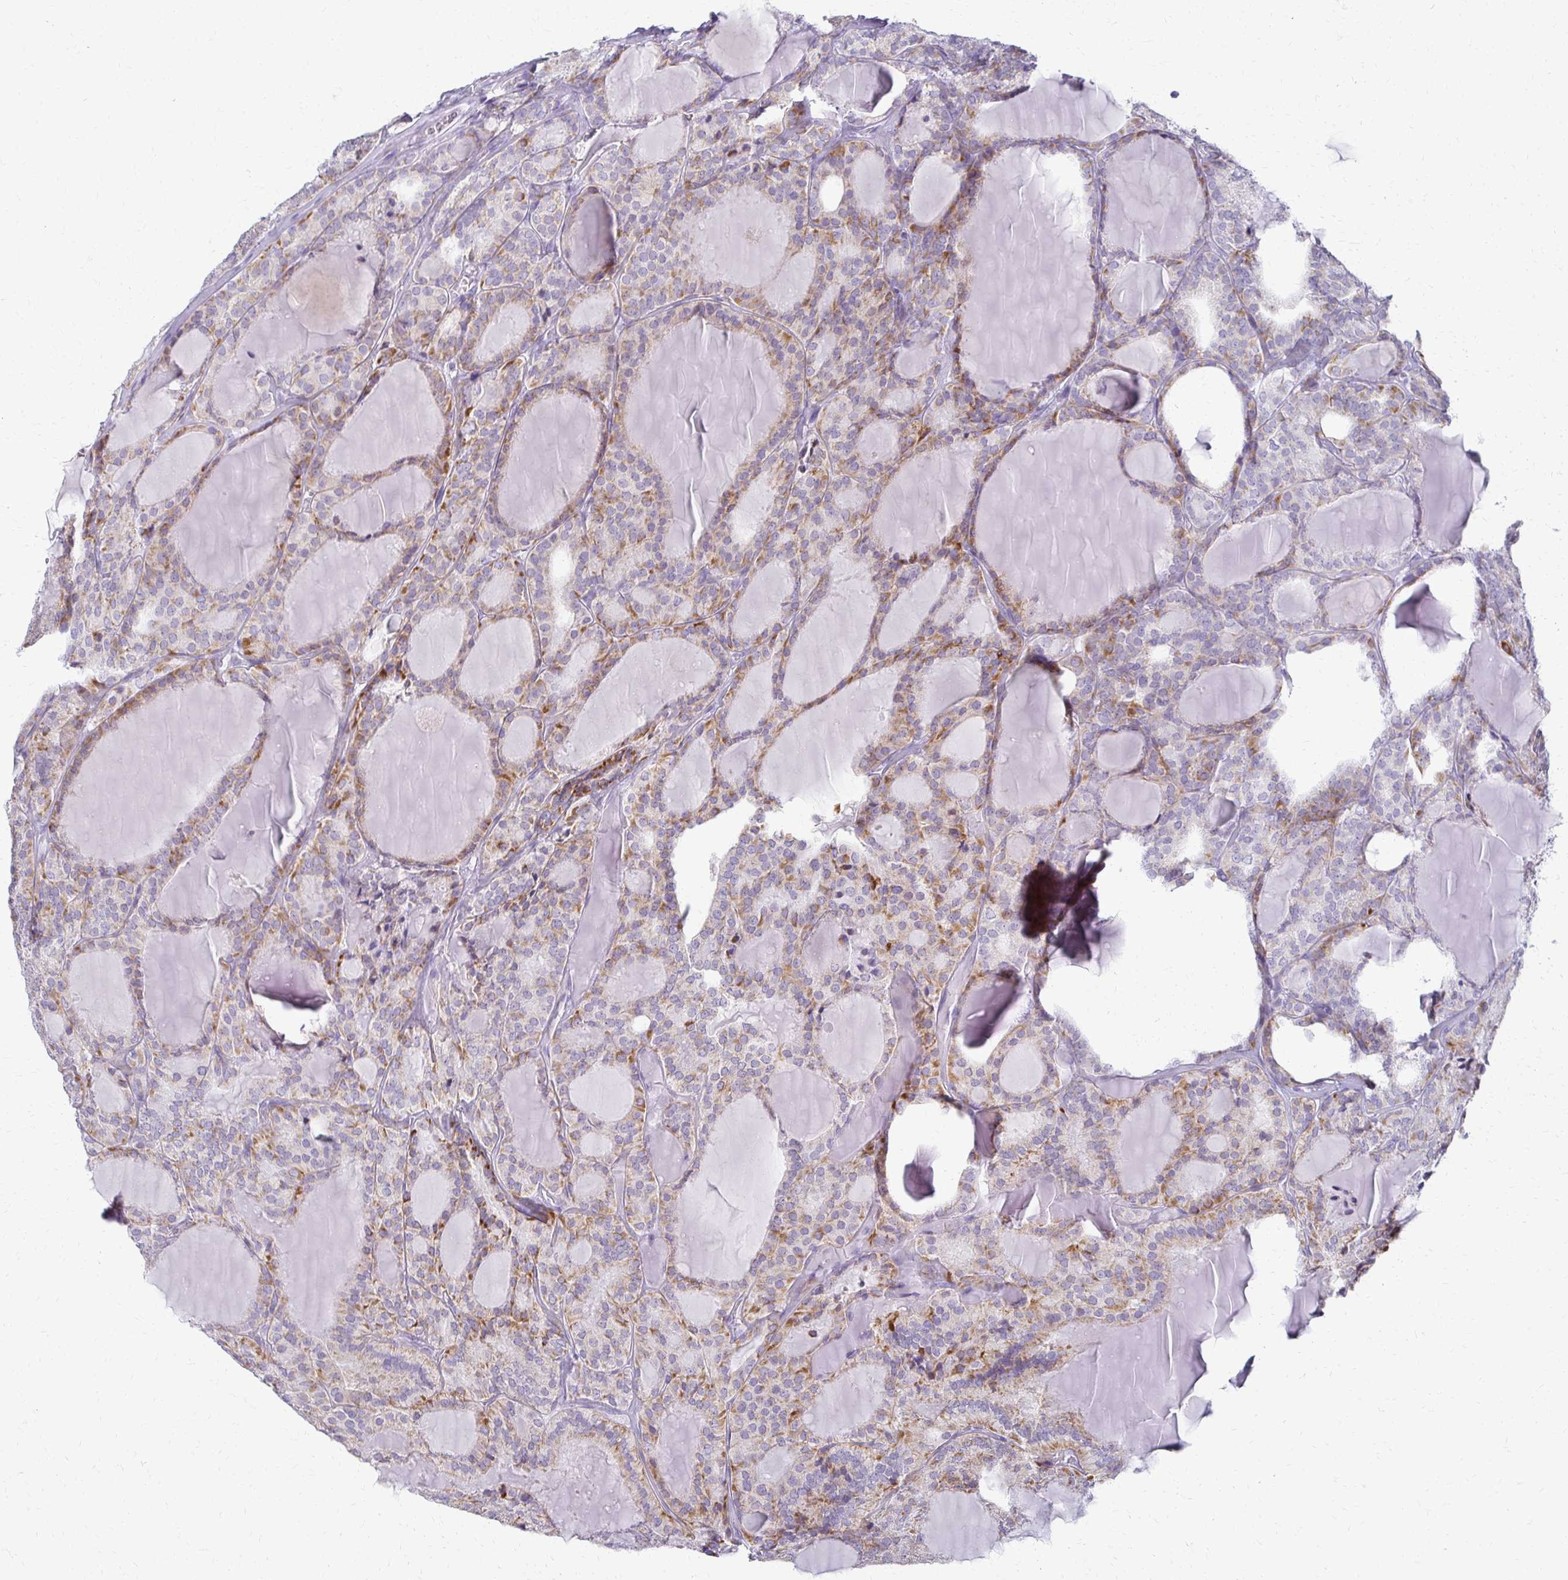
{"staining": {"intensity": "moderate", "quantity": "25%-75%", "location": "cytoplasmic/membranous"}, "tissue": "thyroid cancer", "cell_type": "Tumor cells", "image_type": "cancer", "snomed": [{"axis": "morphology", "description": "Follicular adenoma carcinoma, NOS"}, {"axis": "topography", "description": "Thyroid gland"}], "caption": "An immunohistochemistry histopathology image of neoplastic tissue is shown. Protein staining in brown labels moderate cytoplasmic/membranous positivity in follicular adenoma carcinoma (thyroid) within tumor cells. Using DAB (3,3'-diaminobenzidine) (brown) and hematoxylin (blue) stains, captured at high magnification using brightfield microscopy.", "gene": "FCGR2B", "patient": {"sex": "male", "age": 74}}